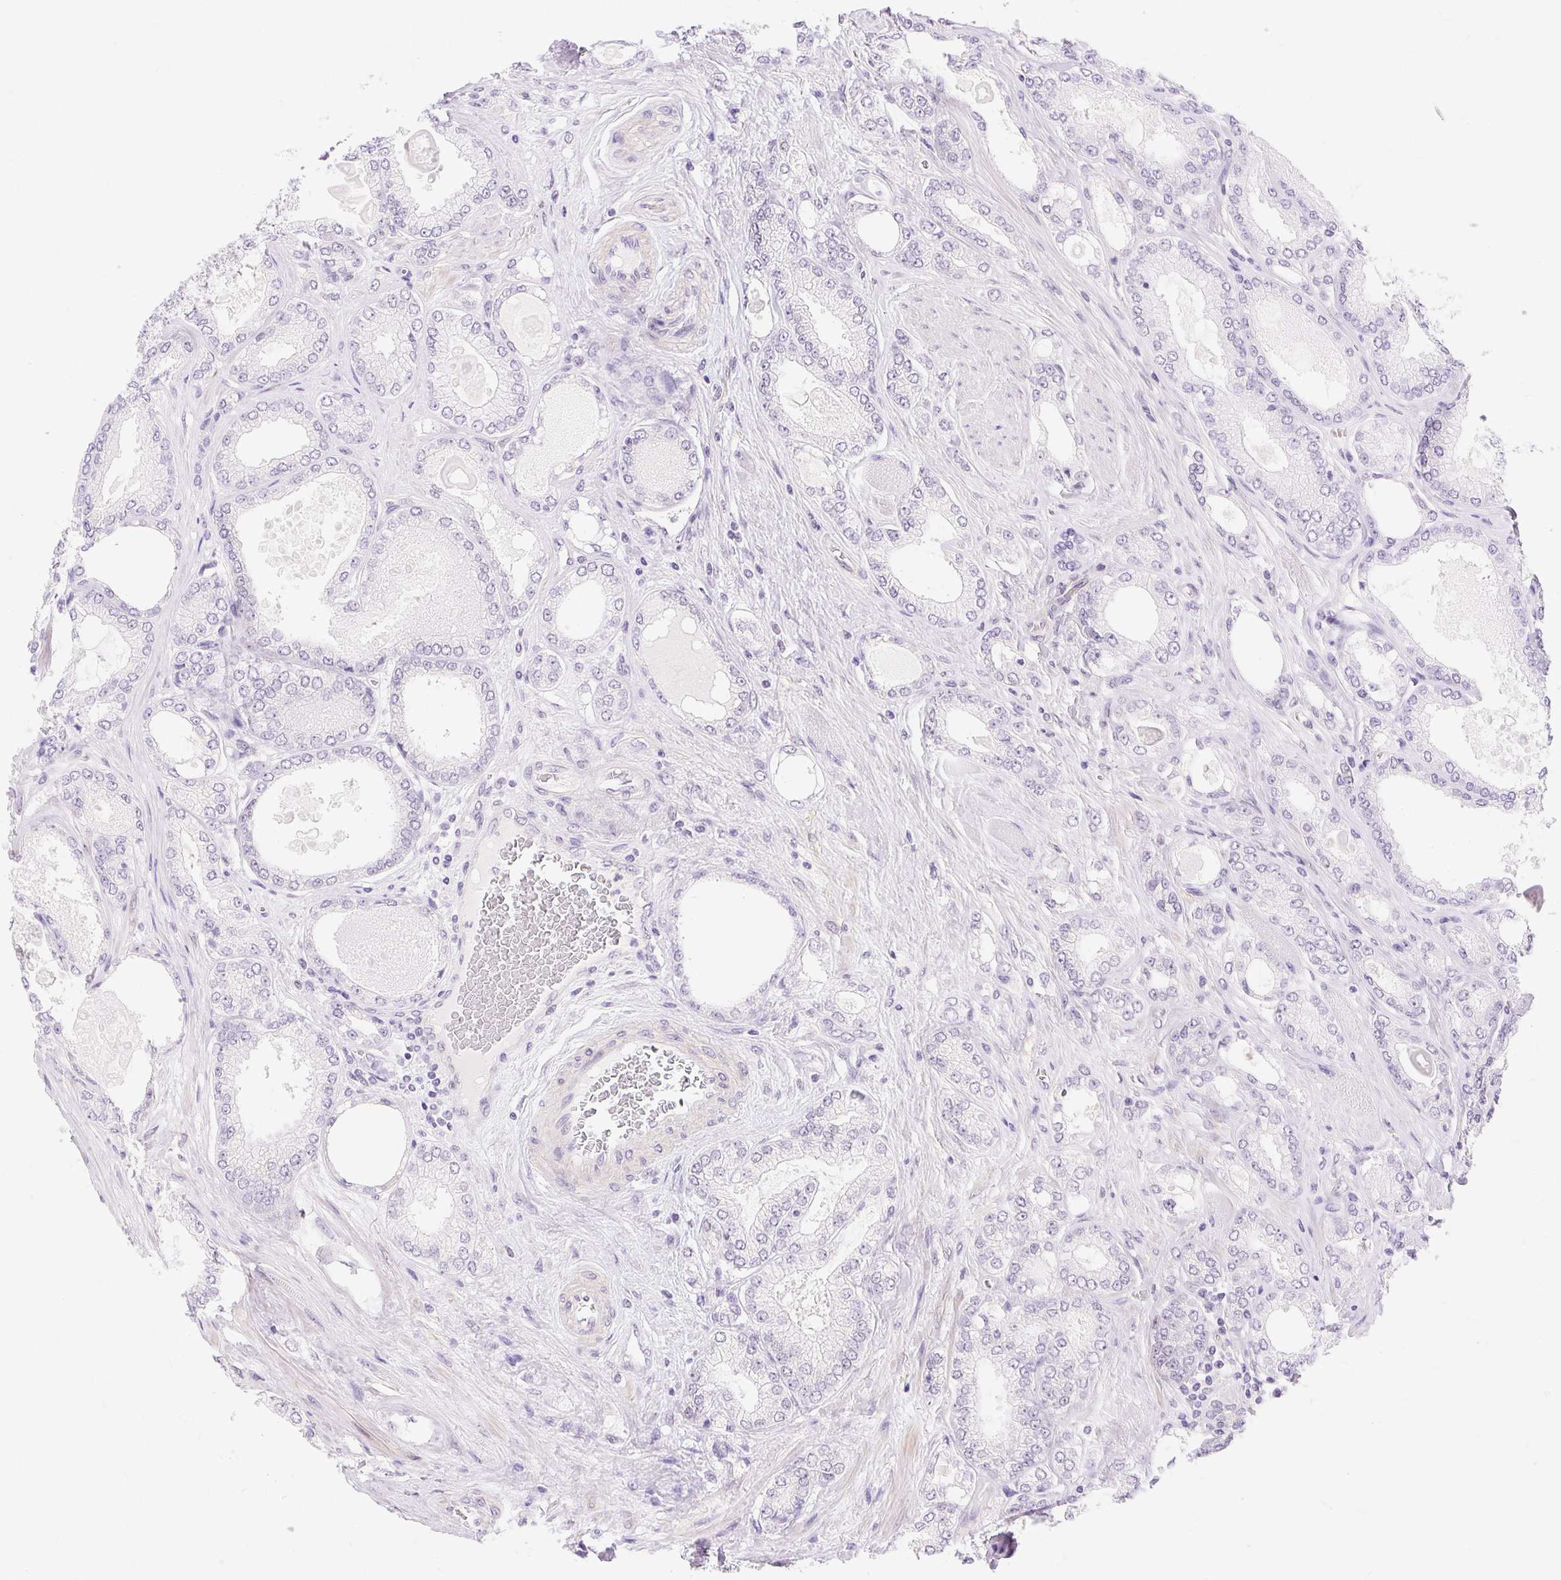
{"staining": {"intensity": "negative", "quantity": "none", "location": "none"}, "tissue": "prostate cancer", "cell_type": "Tumor cells", "image_type": "cancer", "snomed": [{"axis": "morphology", "description": "Adenocarcinoma, High grade"}, {"axis": "topography", "description": "Prostate"}], "caption": "Immunohistochemistry (IHC) photomicrograph of neoplastic tissue: human adenocarcinoma (high-grade) (prostate) stained with DAB exhibits no significant protein staining in tumor cells. (DAB (3,3'-diaminobenzidine) immunohistochemistry, high magnification).", "gene": "OBP2A", "patient": {"sex": "male", "age": 68}}